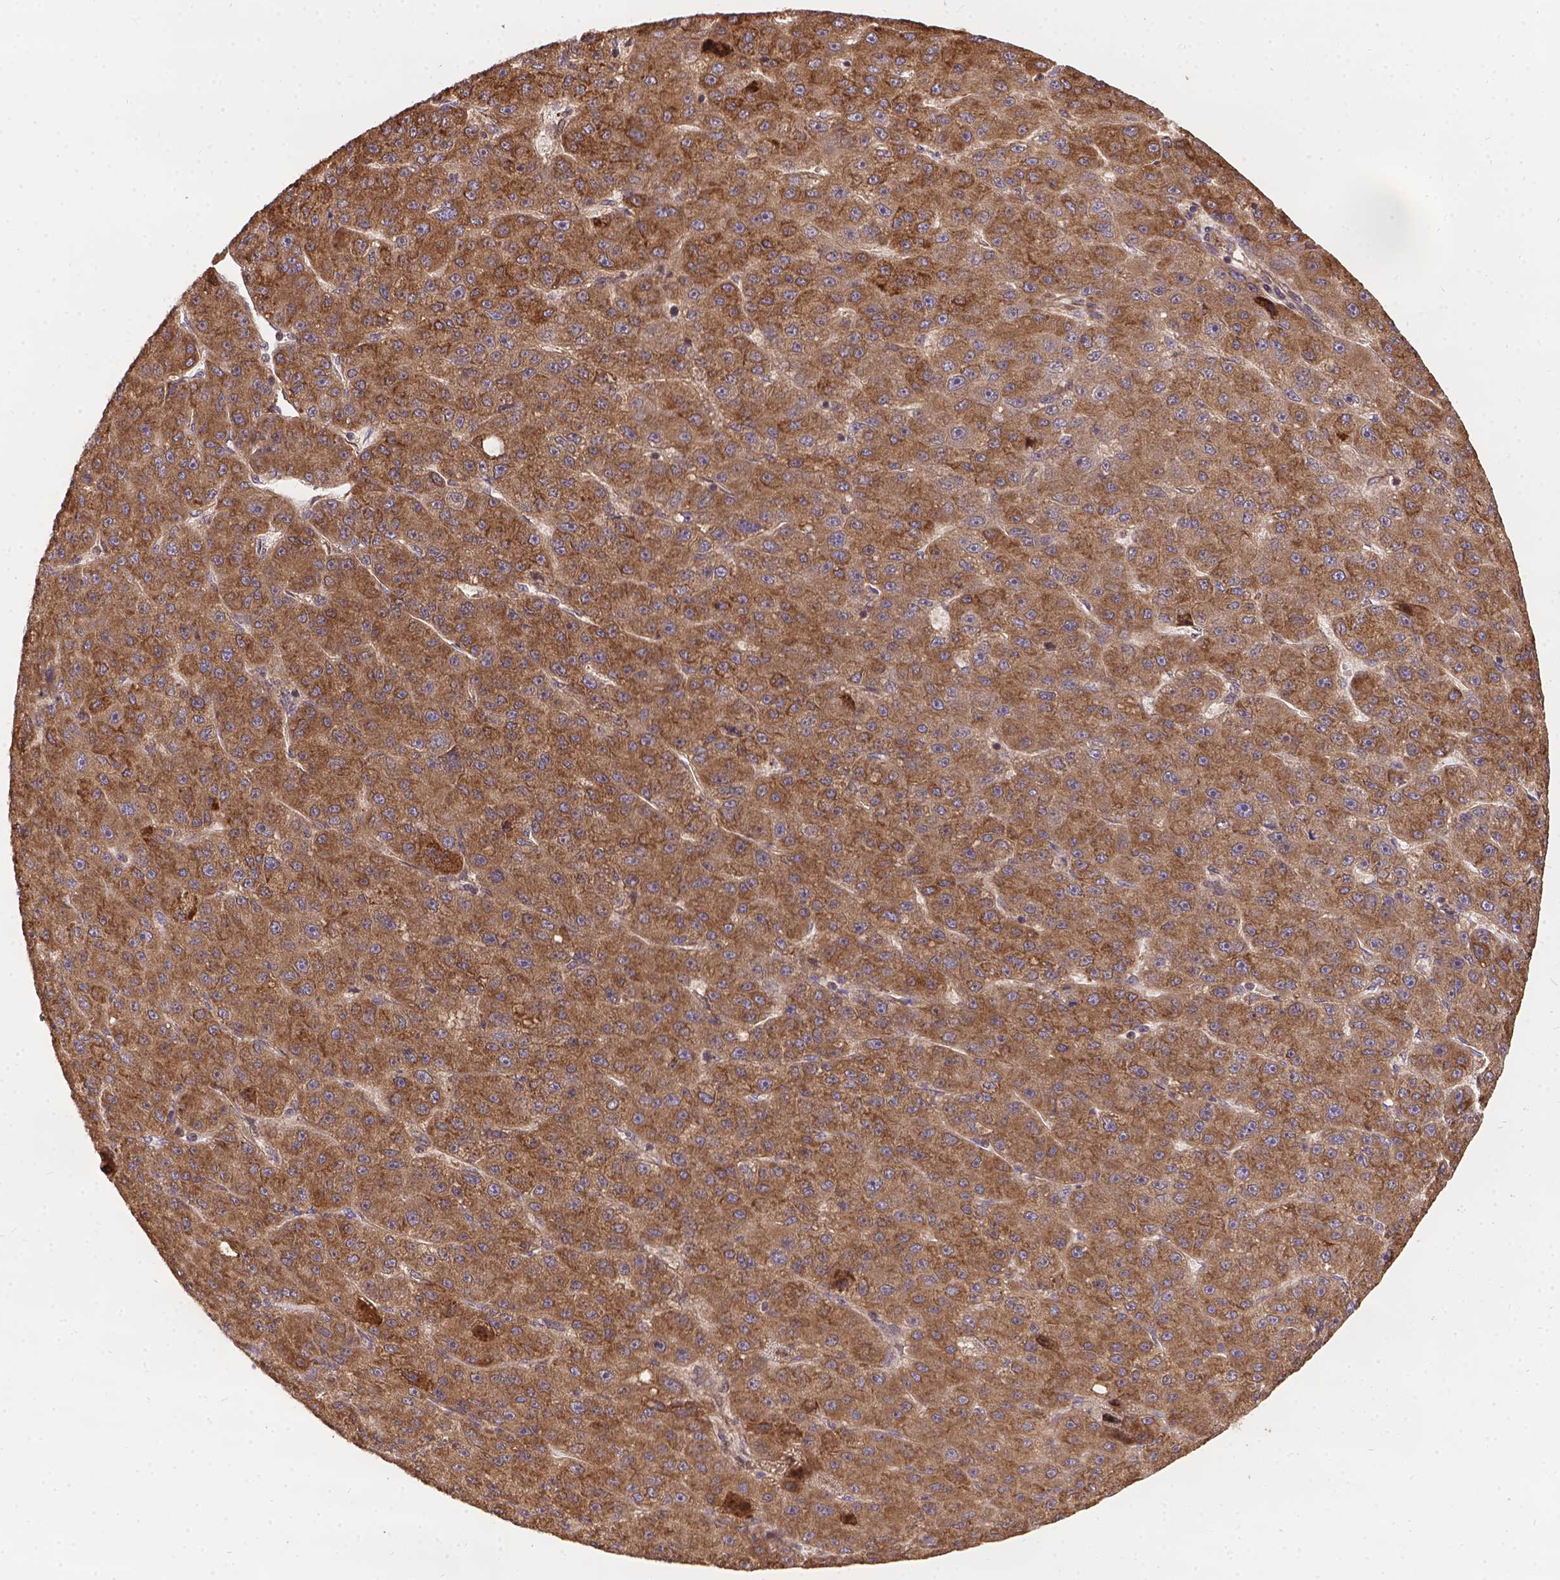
{"staining": {"intensity": "moderate", "quantity": ">75%", "location": "cytoplasmic/membranous"}, "tissue": "liver cancer", "cell_type": "Tumor cells", "image_type": "cancer", "snomed": [{"axis": "morphology", "description": "Carcinoma, Hepatocellular, NOS"}, {"axis": "topography", "description": "Liver"}], "caption": "High-magnification brightfield microscopy of liver cancer (hepatocellular carcinoma) stained with DAB (3,3'-diaminobenzidine) (brown) and counterstained with hematoxylin (blue). tumor cells exhibit moderate cytoplasmic/membranous positivity is present in approximately>75% of cells.", "gene": "DENND6A", "patient": {"sex": "male", "age": 67}}